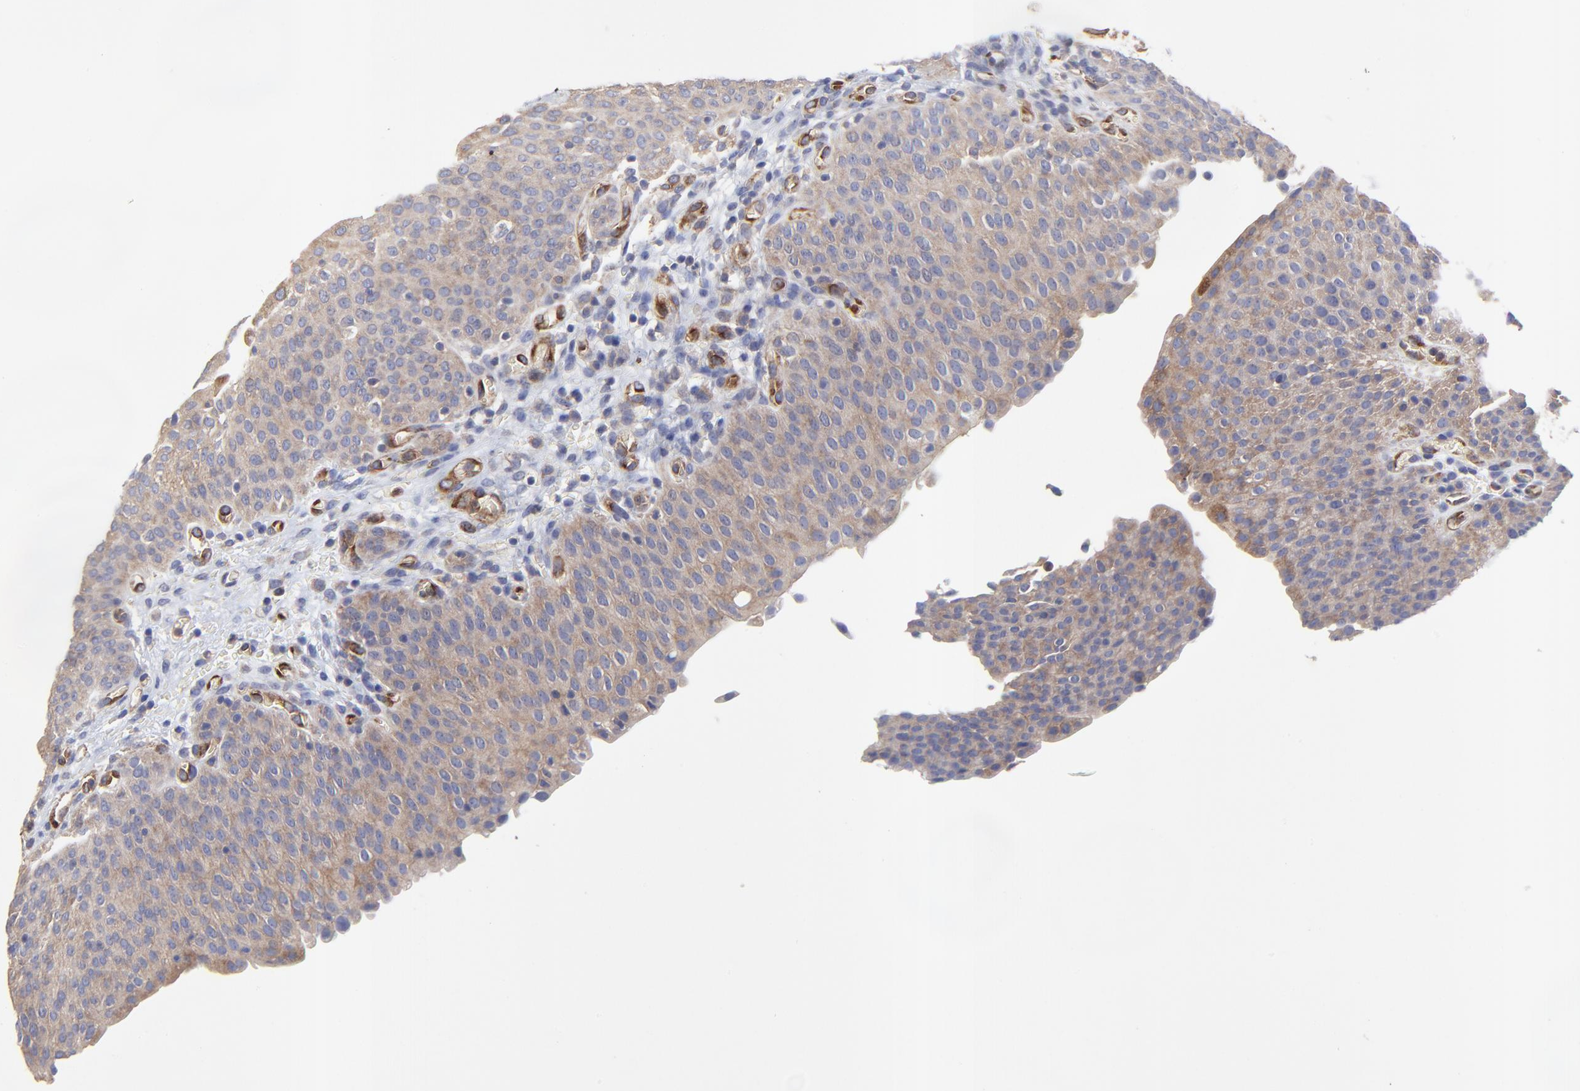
{"staining": {"intensity": "moderate", "quantity": ">75%", "location": "cytoplasmic/membranous"}, "tissue": "urinary bladder", "cell_type": "Urothelial cells", "image_type": "normal", "snomed": [{"axis": "morphology", "description": "Normal tissue, NOS"}, {"axis": "morphology", "description": "Dysplasia, NOS"}, {"axis": "topography", "description": "Urinary bladder"}], "caption": "Unremarkable urinary bladder demonstrates moderate cytoplasmic/membranous expression in about >75% of urothelial cells The staining is performed using DAB (3,3'-diaminobenzidine) brown chromogen to label protein expression. The nuclei are counter-stained blue using hematoxylin..", "gene": "SULF2", "patient": {"sex": "male", "age": 35}}